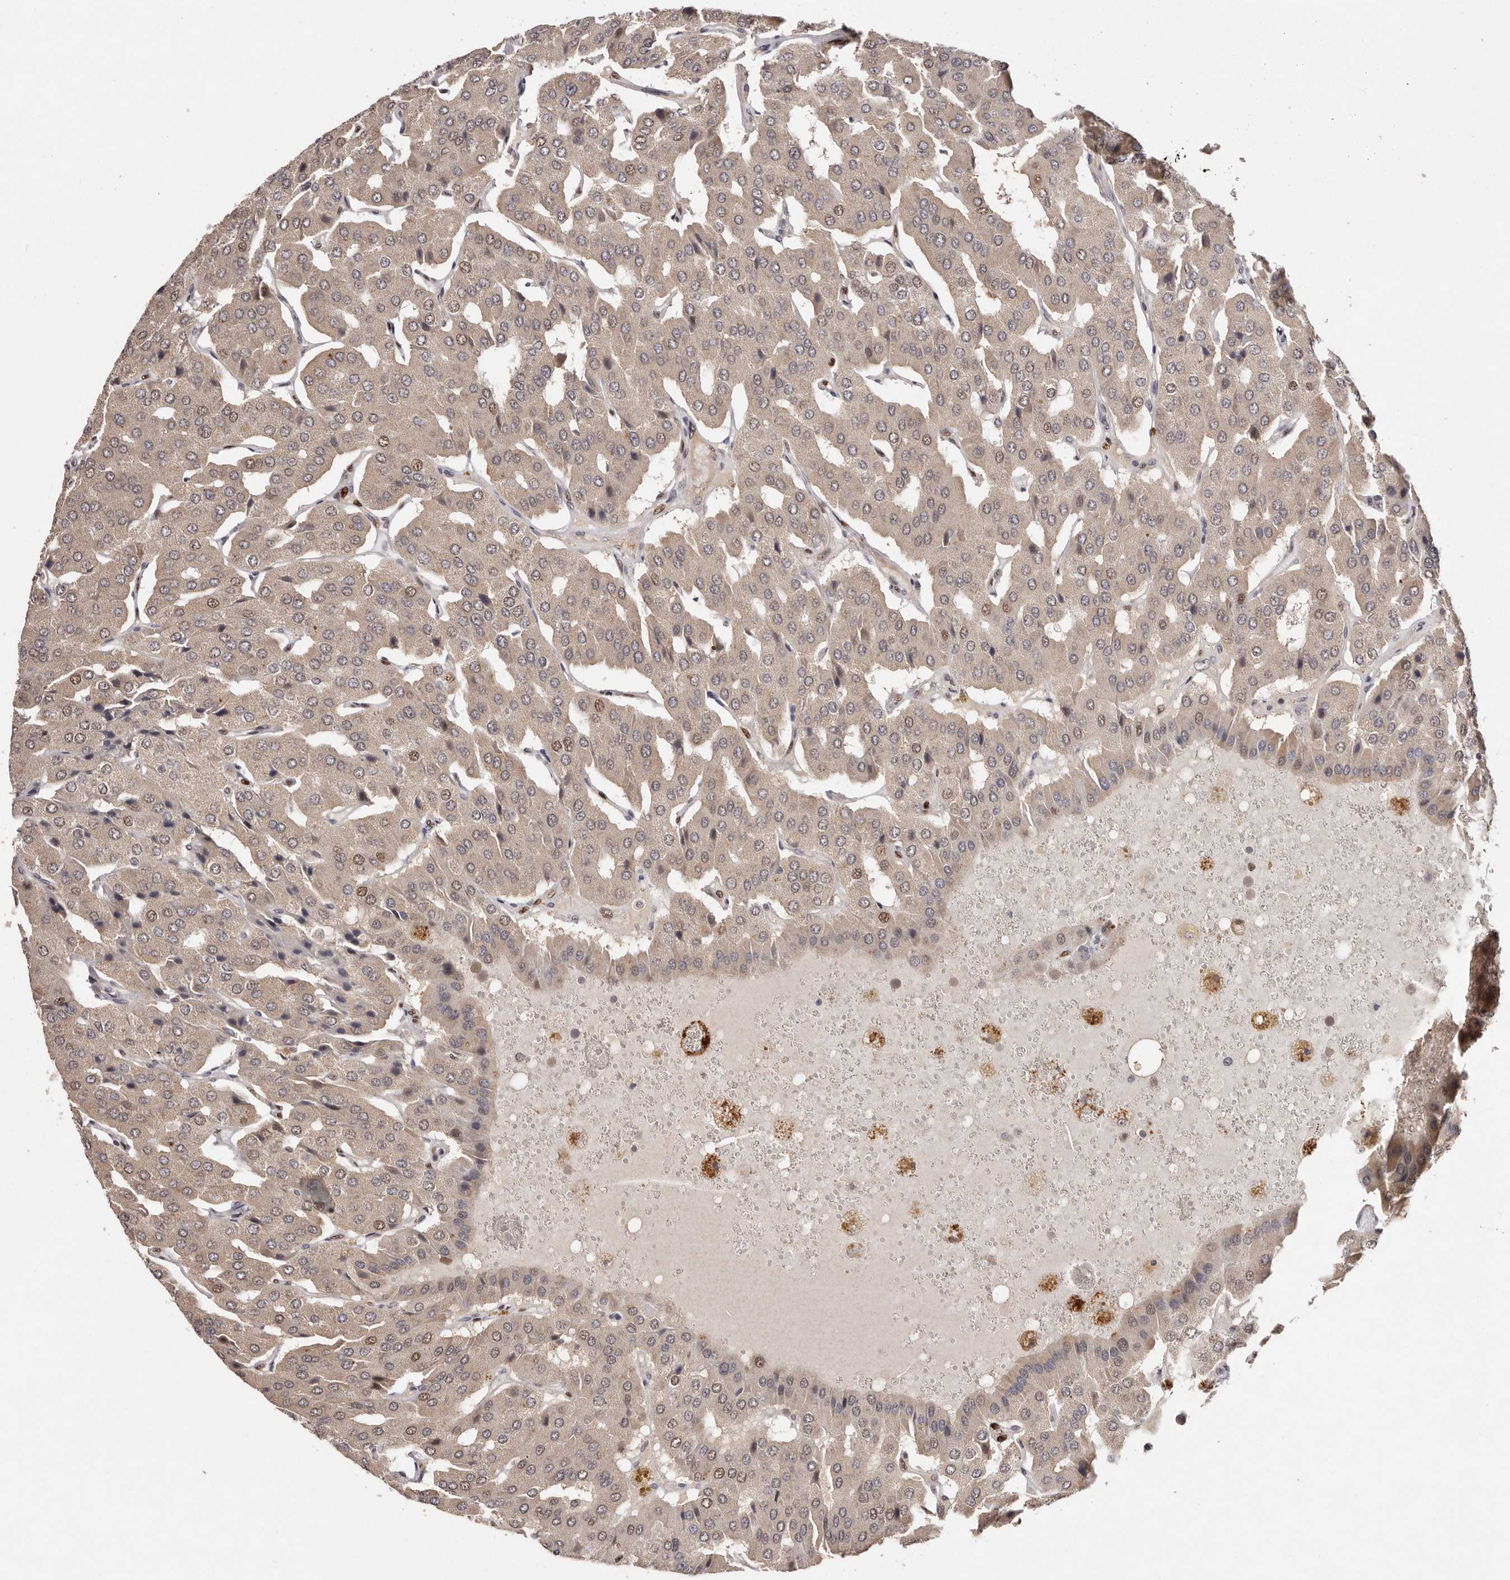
{"staining": {"intensity": "moderate", "quantity": "<25%", "location": "cytoplasmic/membranous,nuclear"}, "tissue": "parathyroid gland", "cell_type": "Glandular cells", "image_type": "normal", "snomed": [{"axis": "morphology", "description": "Normal tissue, NOS"}, {"axis": "morphology", "description": "Adenoma, NOS"}, {"axis": "topography", "description": "Parathyroid gland"}], "caption": "Brown immunohistochemical staining in unremarkable human parathyroid gland shows moderate cytoplasmic/membranous,nuclear expression in approximately <25% of glandular cells.", "gene": "KLF7", "patient": {"sex": "female", "age": 86}}